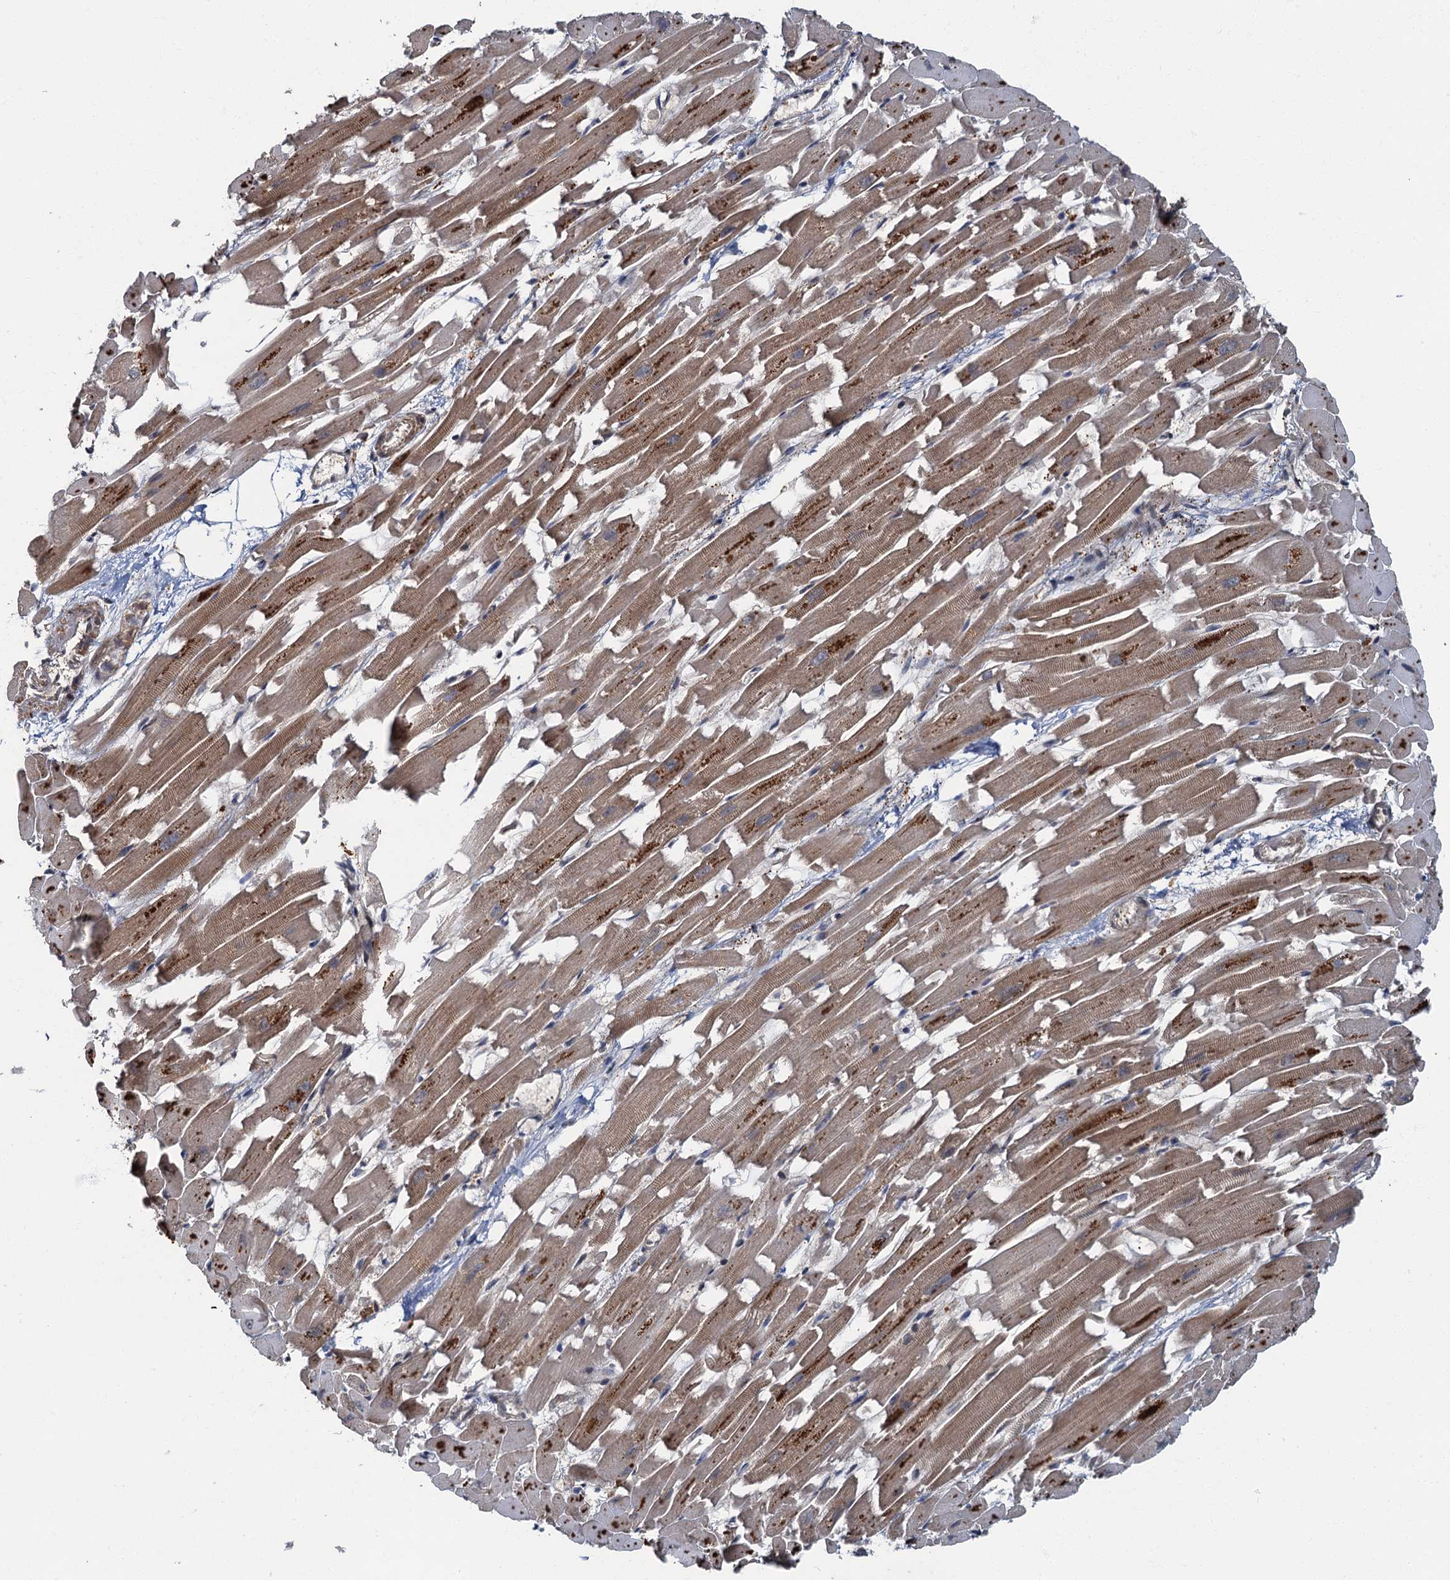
{"staining": {"intensity": "moderate", "quantity": ">75%", "location": "cytoplasmic/membranous"}, "tissue": "heart muscle", "cell_type": "Cardiomyocytes", "image_type": "normal", "snomed": [{"axis": "morphology", "description": "Normal tissue, NOS"}, {"axis": "topography", "description": "Heart"}], "caption": "Immunohistochemistry (IHC) staining of normal heart muscle, which demonstrates medium levels of moderate cytoplasmic/membranous expression in approximately >75% of cardiomyocytes indicating moderate cytoplasmic/membranous protein expression. The staining was performed using DAB (3,3'-diaminobenzidine) (brown) for protein detection and nuclei were counterstained in hematoxylin (blue).", "gene": "WDCP", "patient": {"sex": "female", "age": 64}}